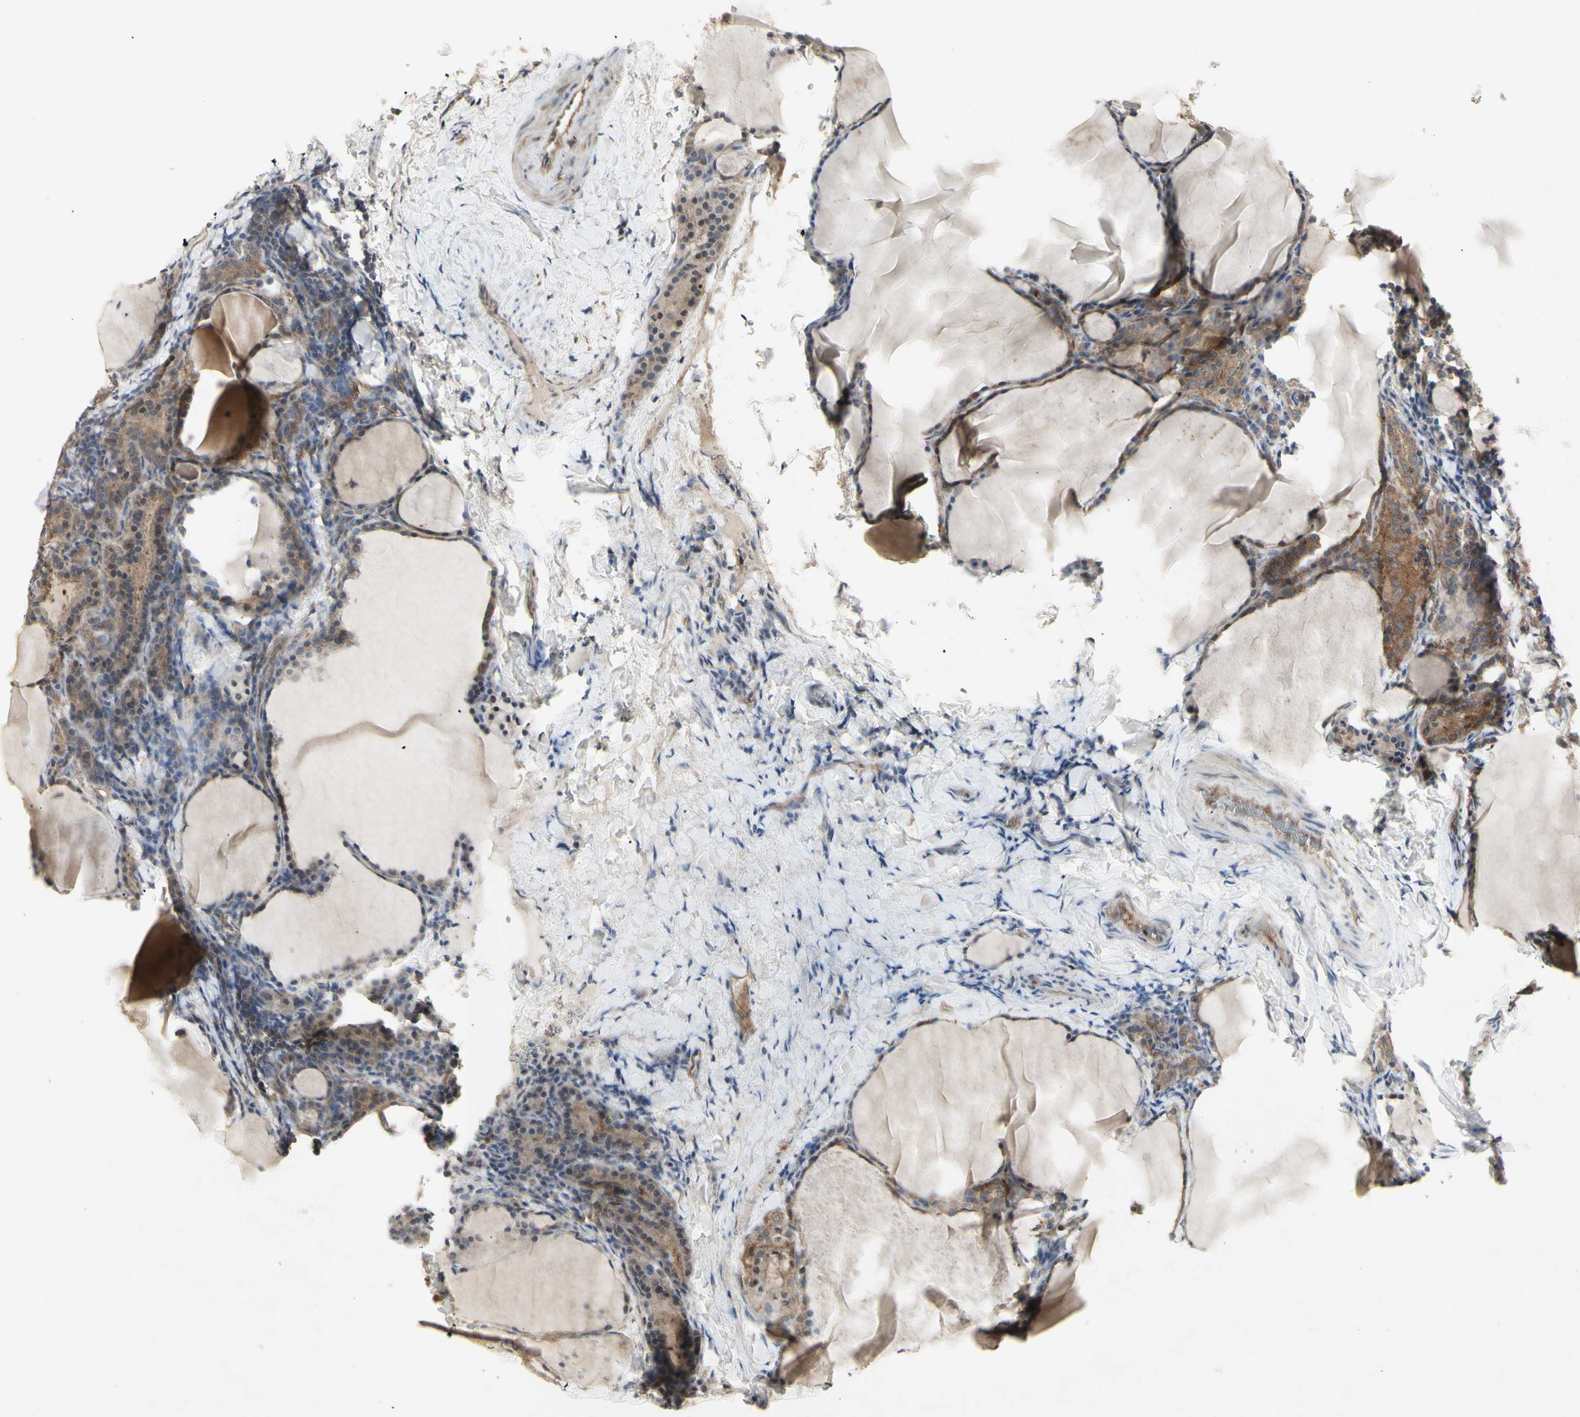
{"staining": {"intensity": "moderate", "quantity": ">75%", "location": "cytoplasmic/membranous"}, "tissue": "thyroid cancer", "cell_type": "Tumor cells", "image_type": "cancer", "snomed": [{"axis": "morphology", "description": "Papillary adenocarcinoma, NOS"}, {"axis": "topography", "description": "Thyroid gland"}], "caption": "The histopathology image shows a brown stain indicating the presence of a protein in the cytoplasmic/membranous of tumor cells in papillary adenocarcinoma (thyroid). Ihc stains the protein in brown and the nuclei are stained blue.", "gene": "CHURC1-FNTB", "patient": {"sex": "female", "age": 42}}